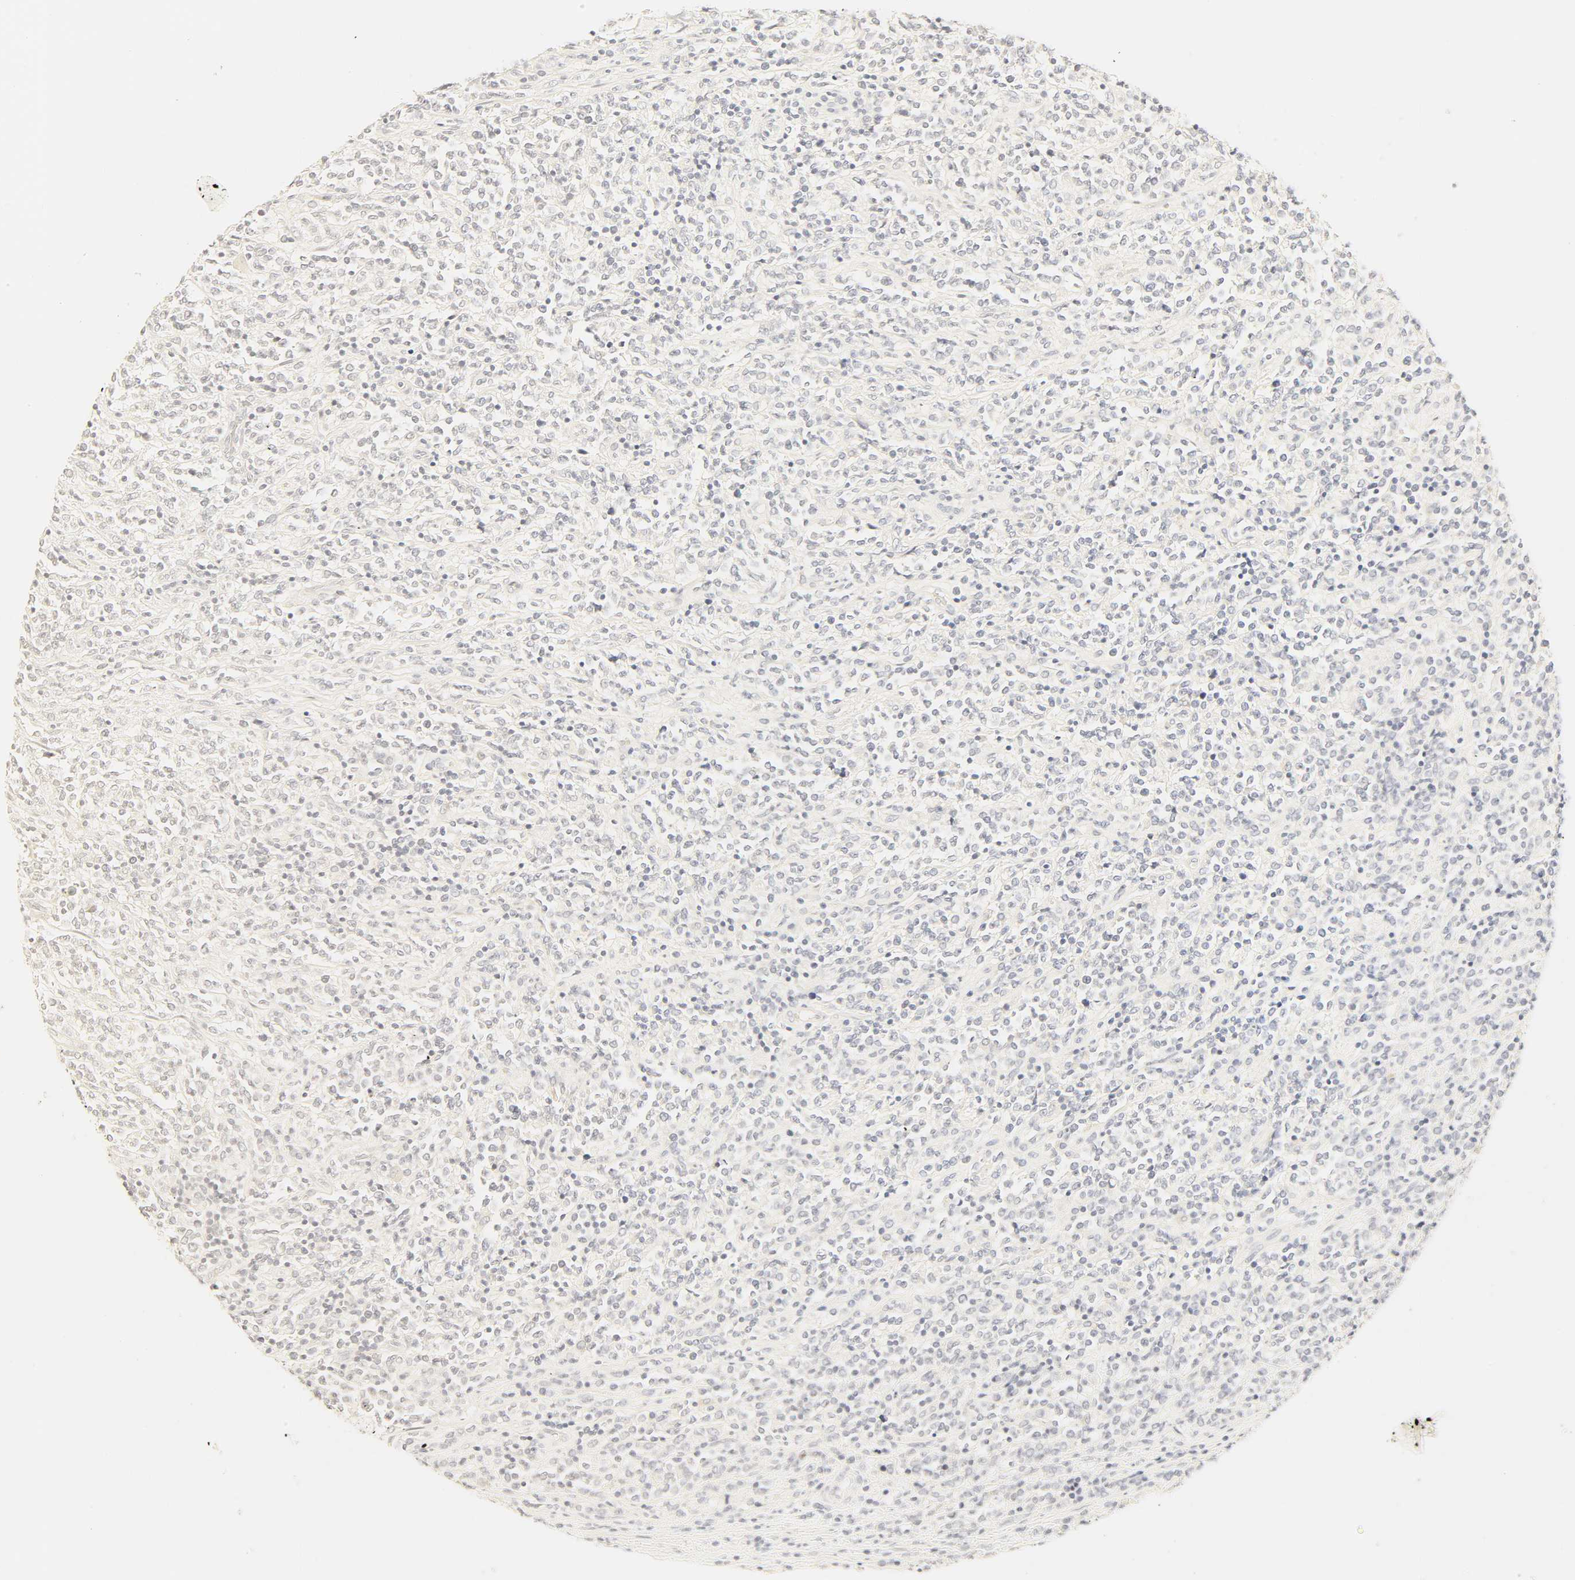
{"staining": {"intensity": "negative", "quantity": "none", "location": "none"}, "tissue": "lymphoma", "cell_type": "Tumor cells", "image_type": "cancer", "snomed": [{"axis": "morphology", "description": "Malignant lymphoma, non-Hodgkin's type, High grade"}, {"axis": "topography", "description": "Soft tissue"}], "caption": "High-grade malignant lymphoma, non-Hodgkin's type stained for a protein using immunohistochemistry exhibits no expression tumor cells.", "gene": "SLCO1B3", "patient": {"sex": "male", "age": 18}}